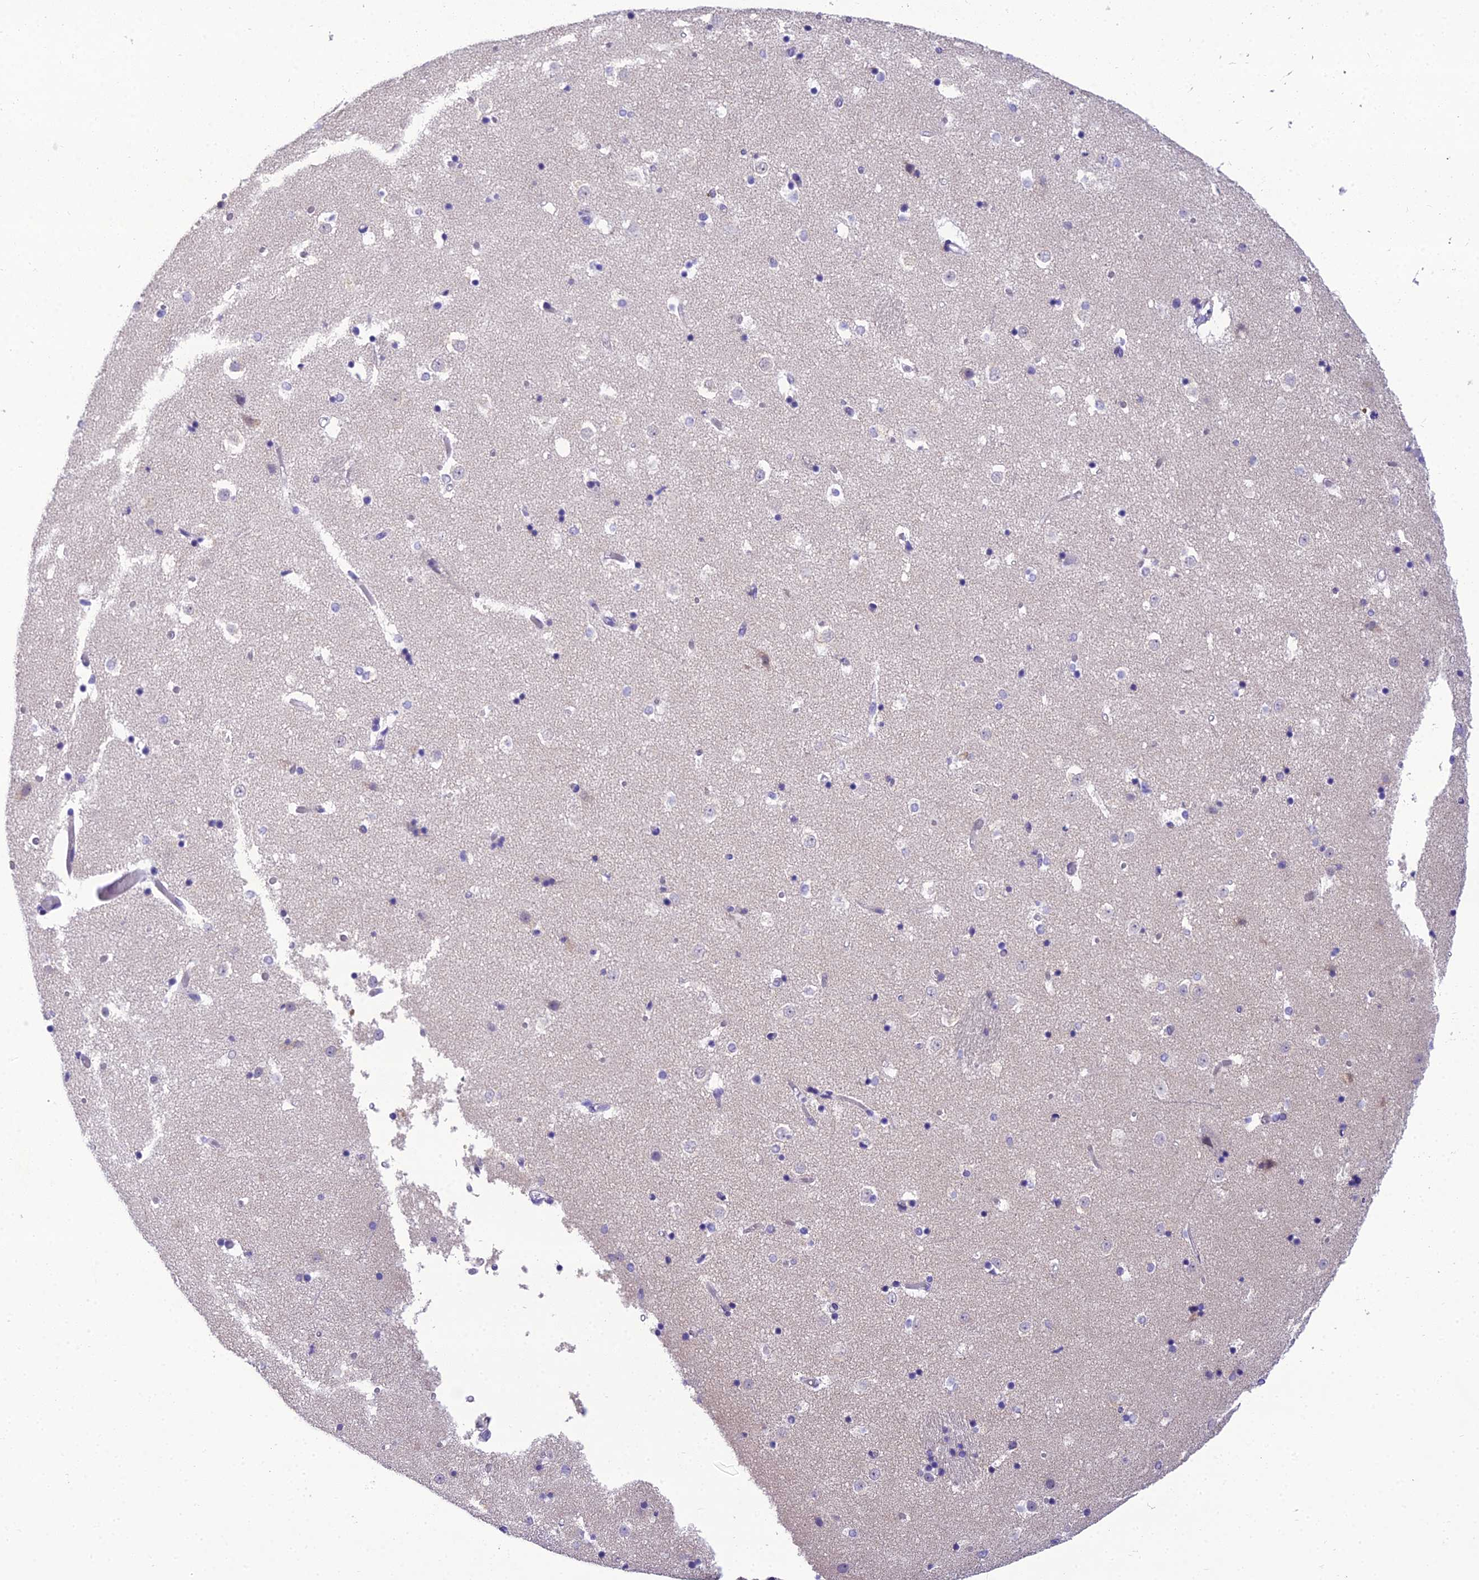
{"staining": {"intensity": "negative", "quantity": "none", "location": "none"}, "tissue": "caudate", "cell_type": "Glial cells", "image_type": "normal", "snomed": [{"axis": "morphology", "description": "Normal tissue, NOS"}, {"axis": "topography", "description": "Lateral ventricle wall"}], "caption": "Immunohistochemistry (IHC) micrograph of unremarkable human caudate stained for a protein (brown), which exhibits no expression in glial cells.", "gene": "MIIP", "patient": {"sex": "female", "age": 52}}